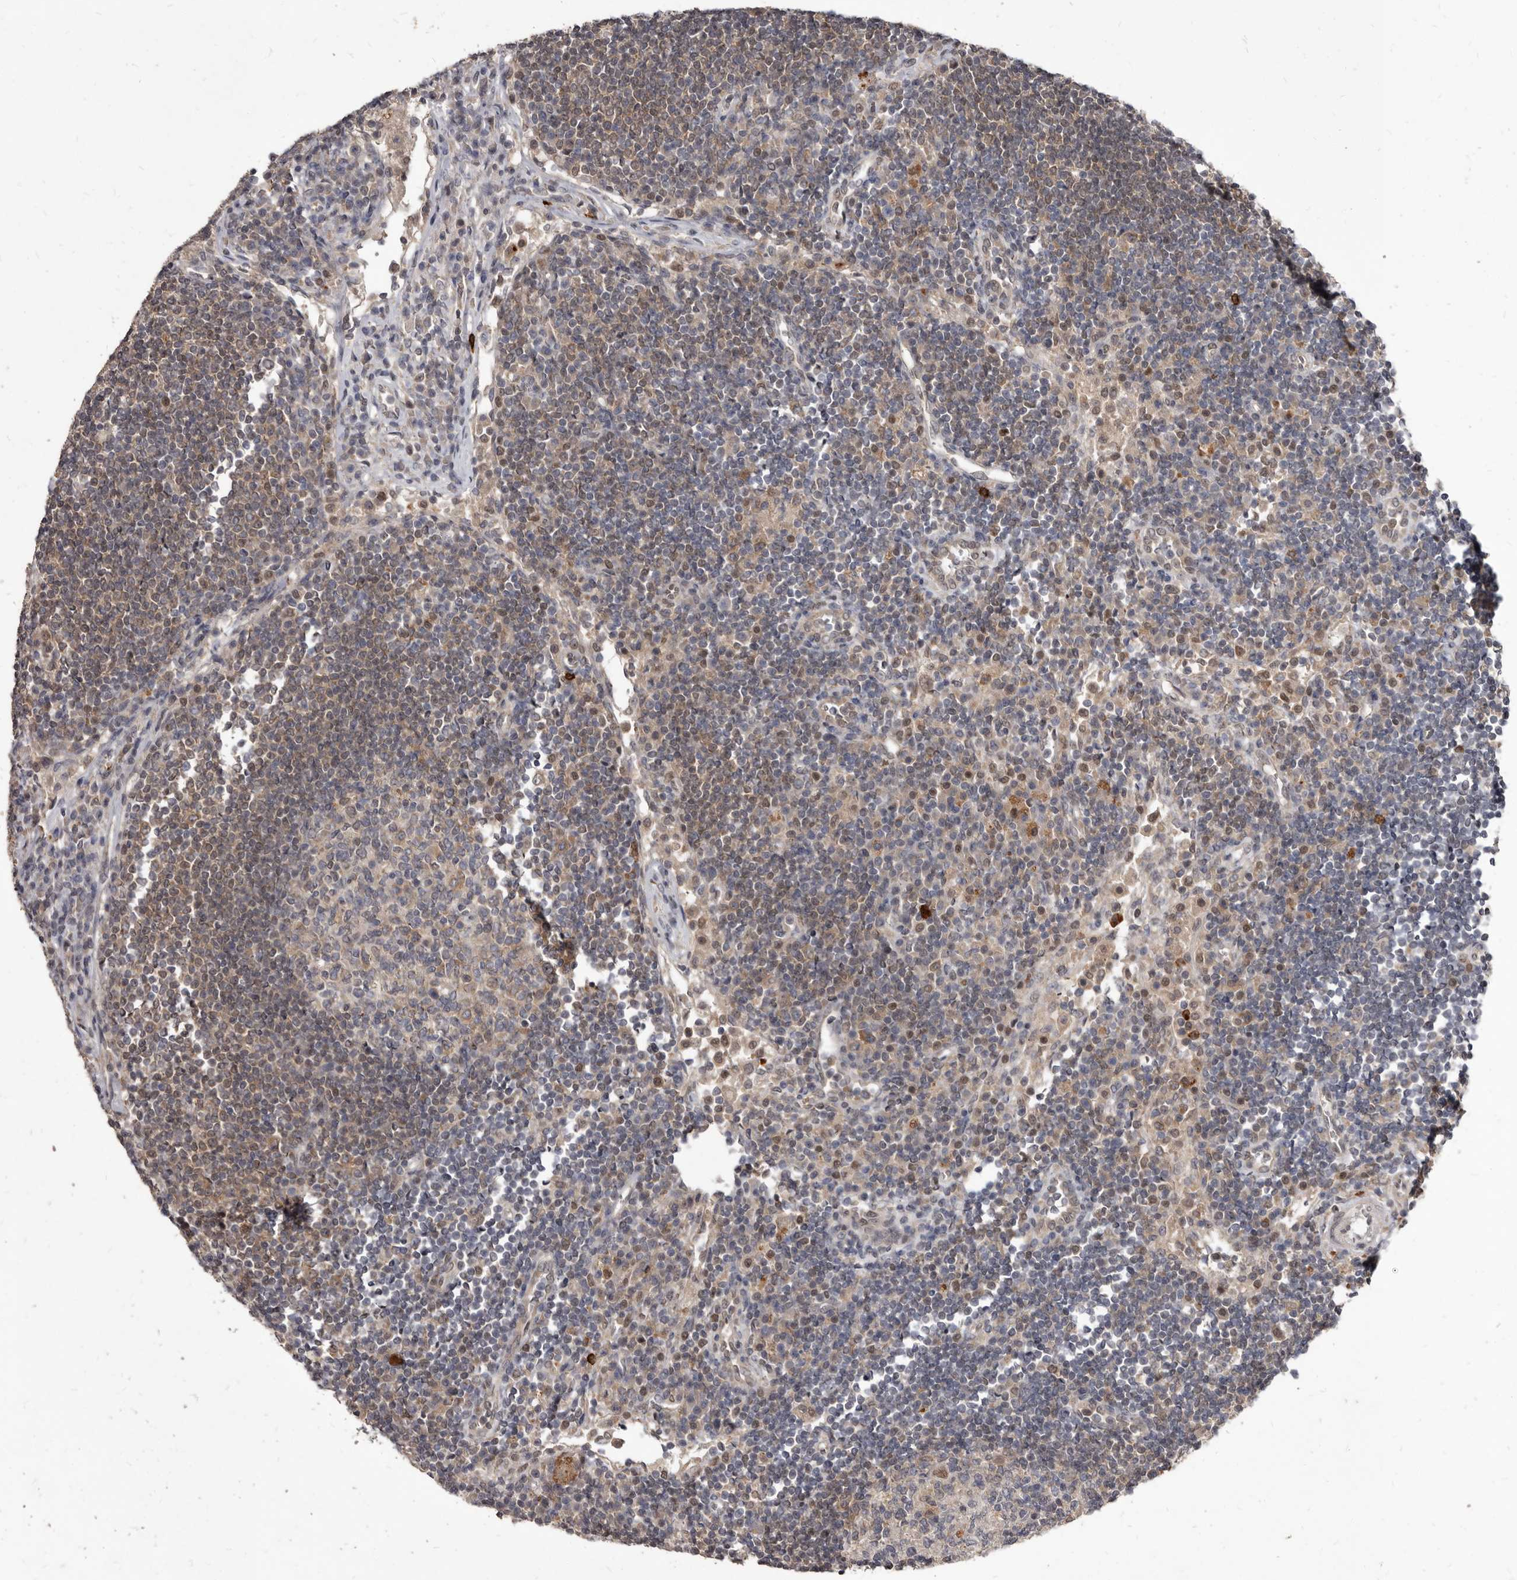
{"staining": {"intensity": "moderate", "quantity": "<25%", "location": "cytoplasmic/membranous"}, "tissue": "lymph node", "cell_type": "Germinal center cells", "image_type": "normal", "snomed": [{"axis": "morphology", "description": "Normal tissue, NOS"}, {"axis": "topography", "description": "Lymph node"}], "caption": "The micrograph reveals a brown stain indicating the presence of a protein in the cytoplasmic/membranous of germinal center cells in lymph node. The protein of interest is shown in brown color, while the nuclei are stained blue.", "gene": "ACLY", "patient": {"sex": "female", "age": 53}}